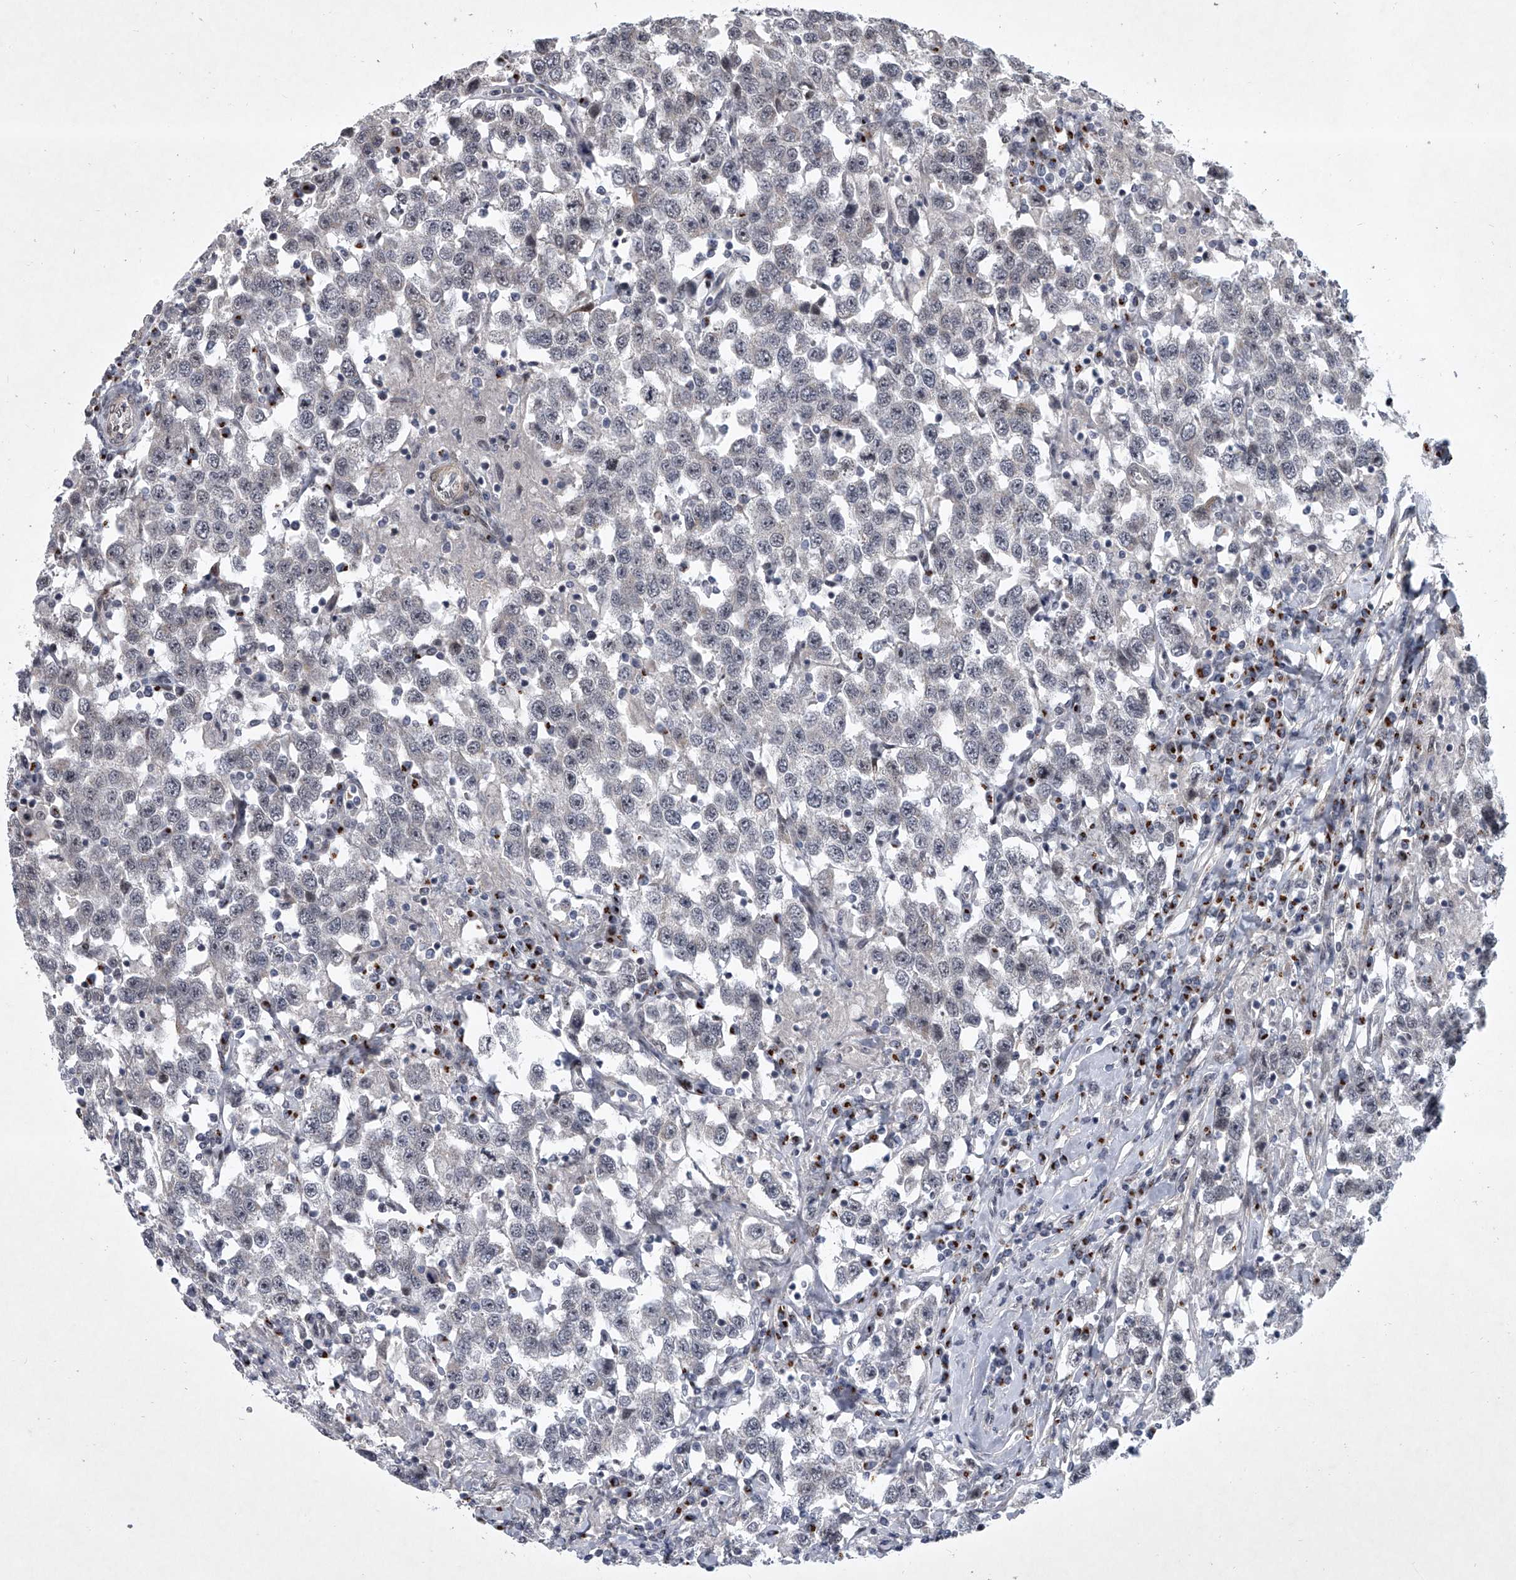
{"staining": {"intensity": "negative", "quantity": "none", "location": "none"}, "tissue": "testis cancer", "cell_type": "Tumor cells", "image_type": "cancer", "snomed": [{"axis": "morphology", "description": "Seminoma, NOS"}, {"axis": "topography", "description": "Testis"}], "caption": "A photomicrograph of testis seminoma stained for a protein shows no brown staining in tumor cells.", "gene": "MLLT1", "patient": {"sex": "male", "age": 41}}